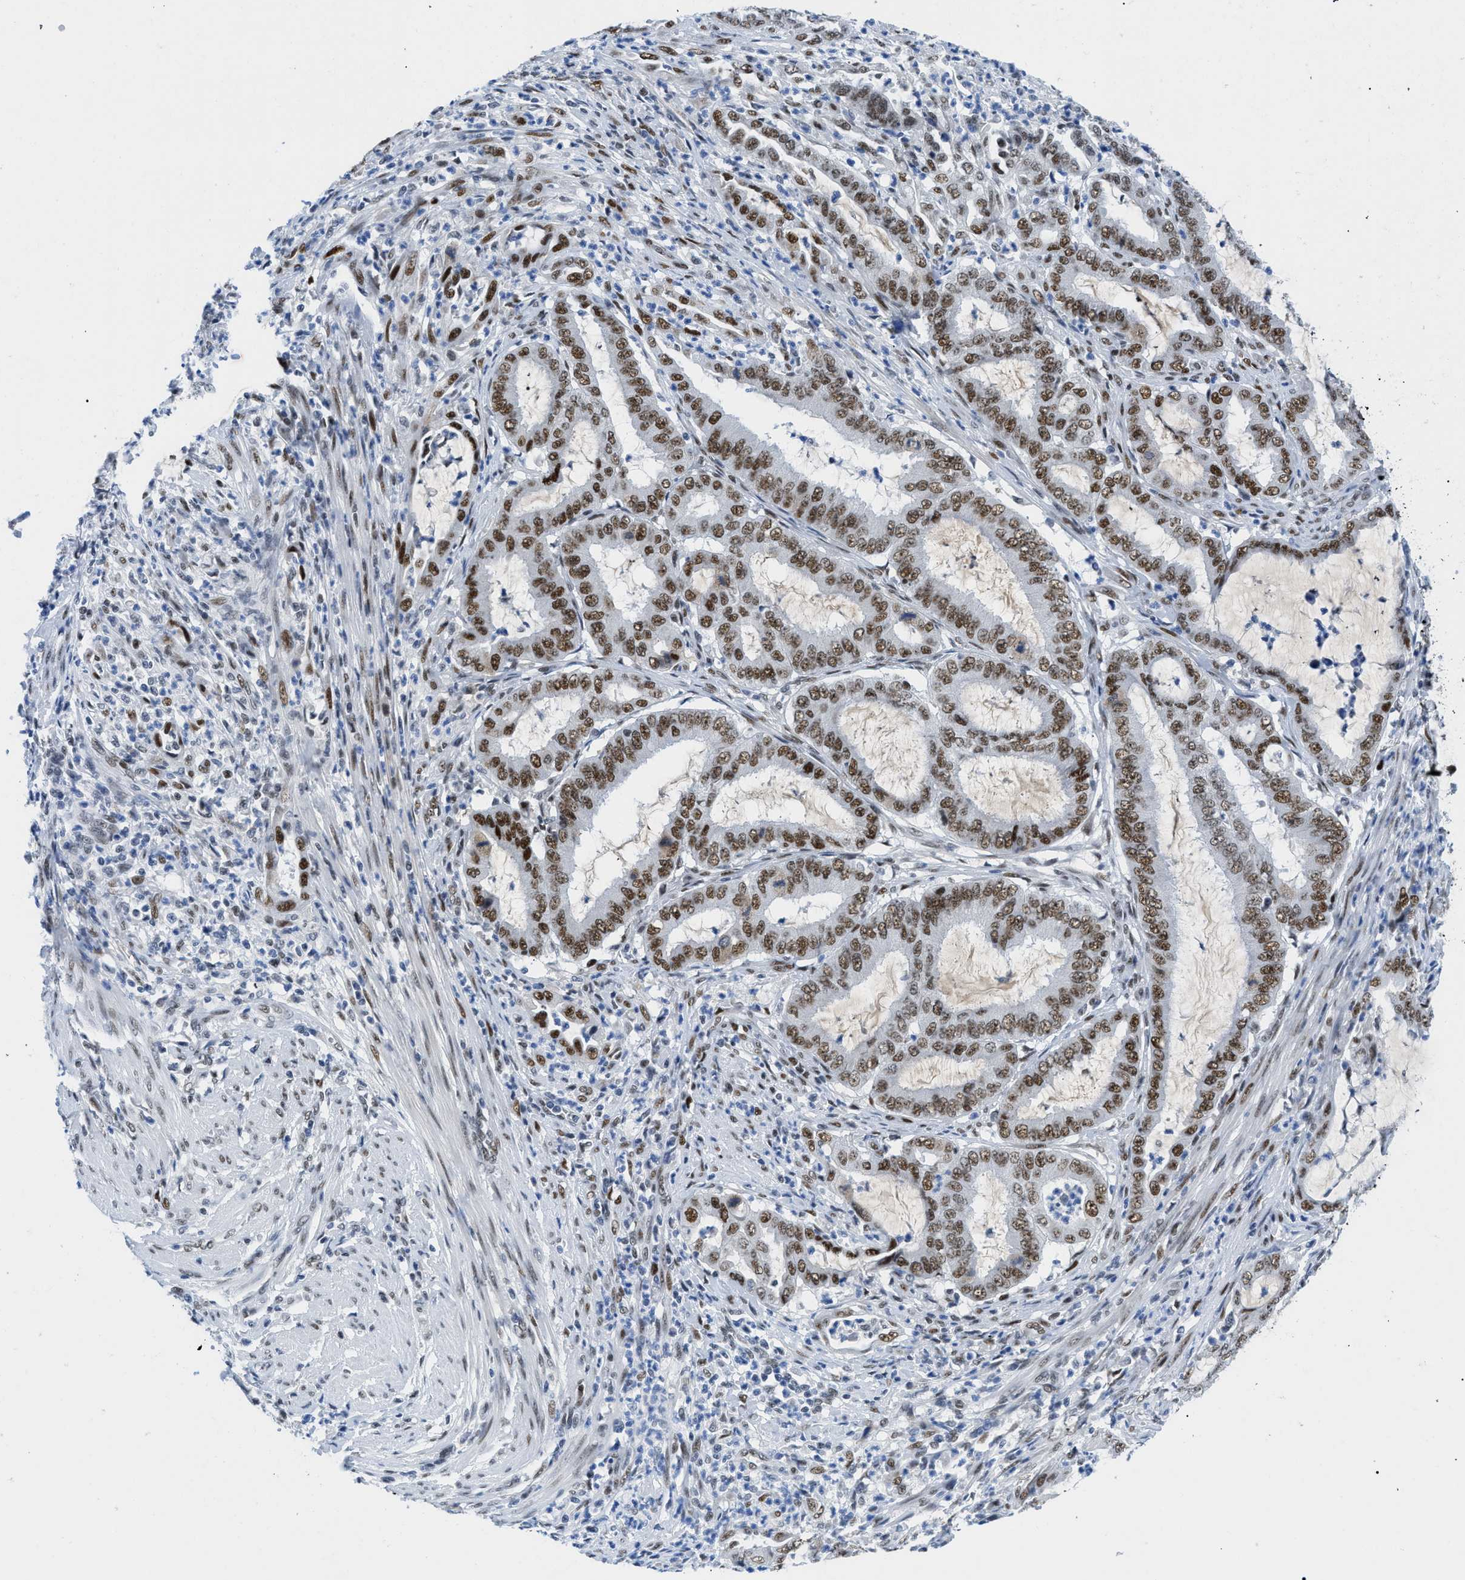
{"staining": {"intensity": "moderate", "quantity": ">75%", "location": "nuclear"}, "tissue": "endometrial cancer", "cell_type": "Tumor cells", "image_type": "cancer", "snomed": [{"axis": "morphology", "description": "Adenocarcinoma, NOS"}, {"axis": "topography", "description": "Endometrium"}], "caption": "Human endometrial cancer stained with a brown dye shows moderate nuclear positive expression in approximately >75% of tumor cells.", "gene": "SMARCAD1", "patient": {"sex": "female", "age": 70}}